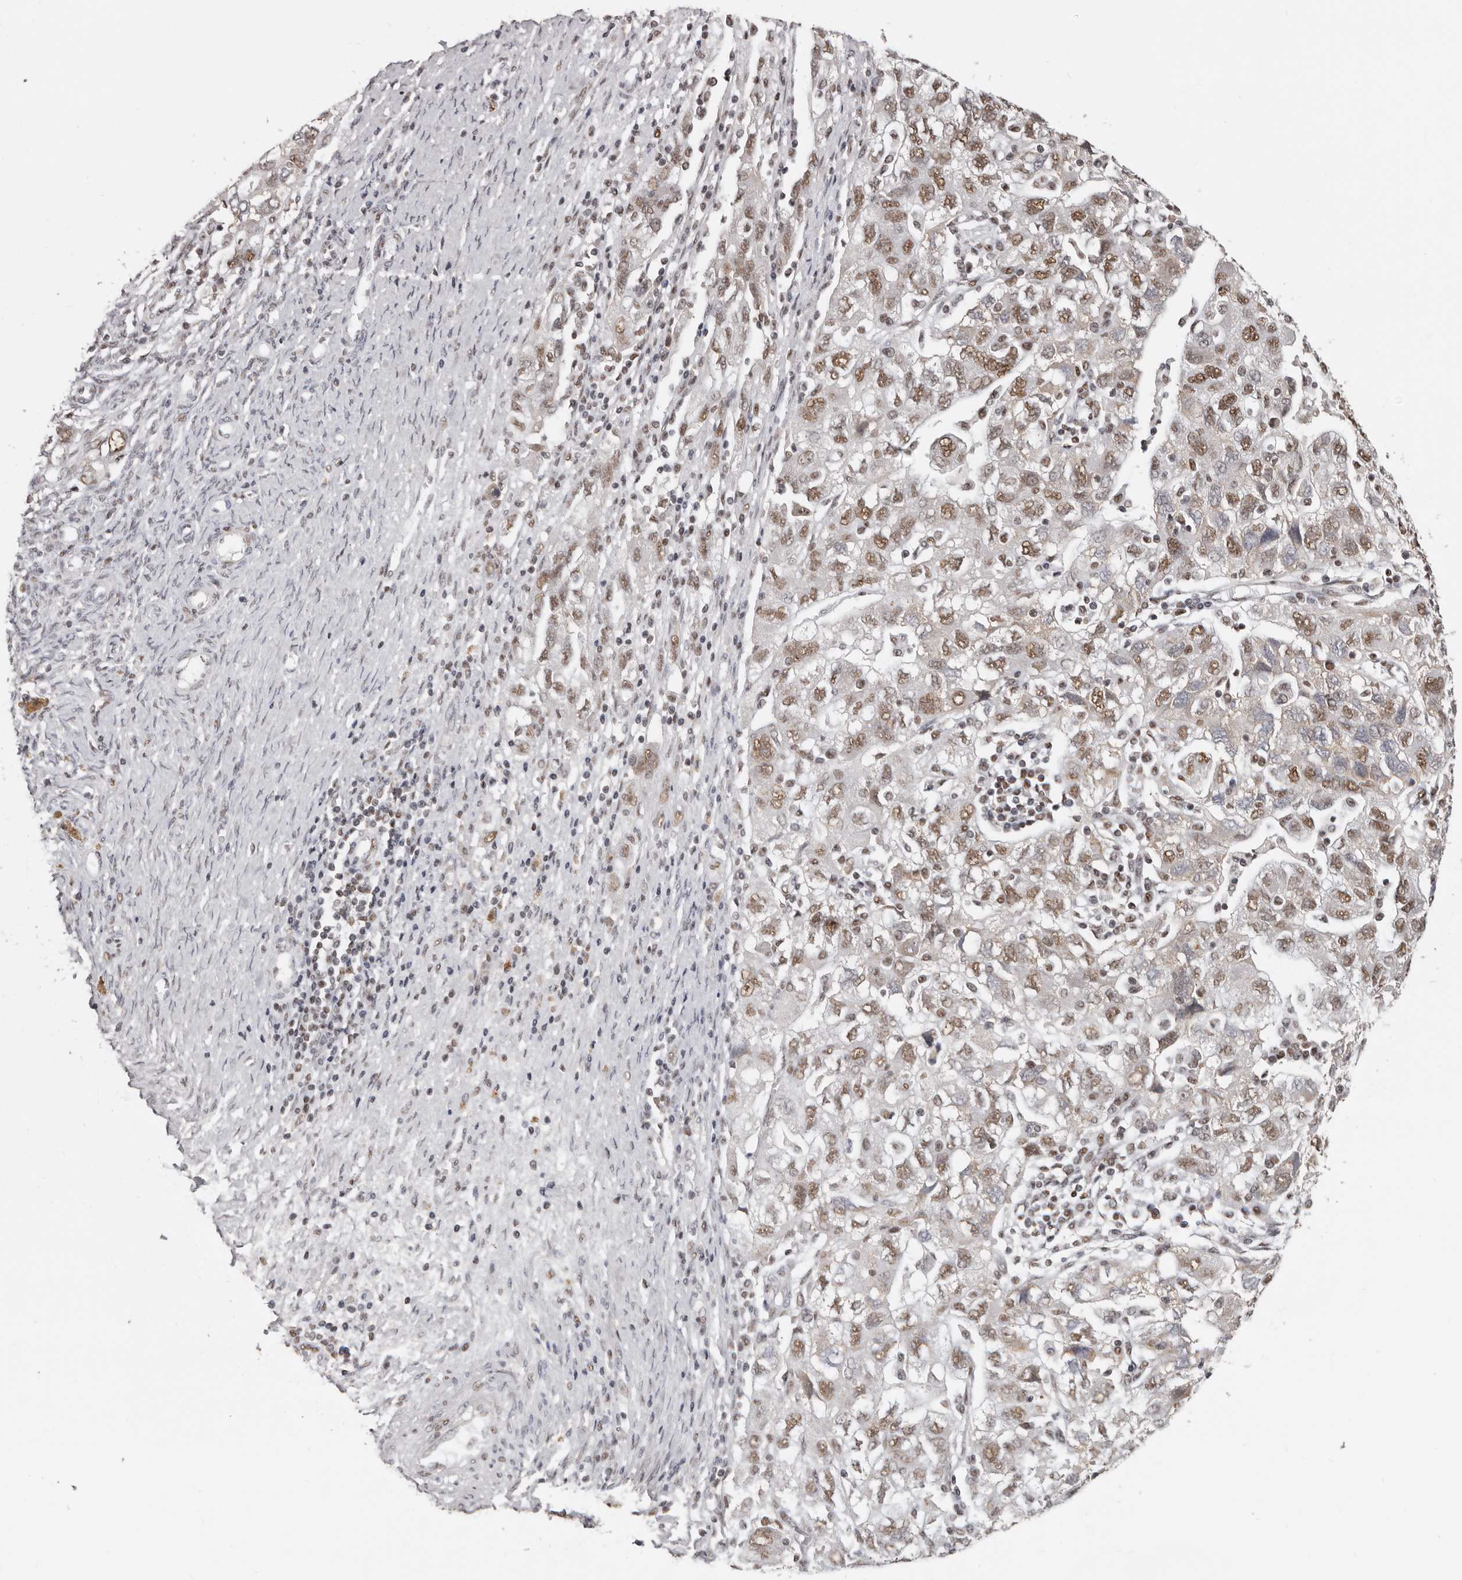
{"staining": {"intensity": "moderate", "quantity": ">75%", "location": "nuclear"}, "tissue": "ovarian cancer", "cell_type": "Tumor cells", "image_type": "cancer", "snomed": [{"axis": "morphology", "description": "Carcinoma, NOS"}, {"axis": "morphology", "description": "Cystadenocarcinoma, serous, NOS"}, {"axis": "topography", "description": "Ovary"}], "caption": "Brown immunohistochemical staining in ovarian carcinoma shows moderate nuclear expression in approximately >75% of tumor cells.", "gene": "SCAF4", "patient": {"sex": "female", "age": 69}}